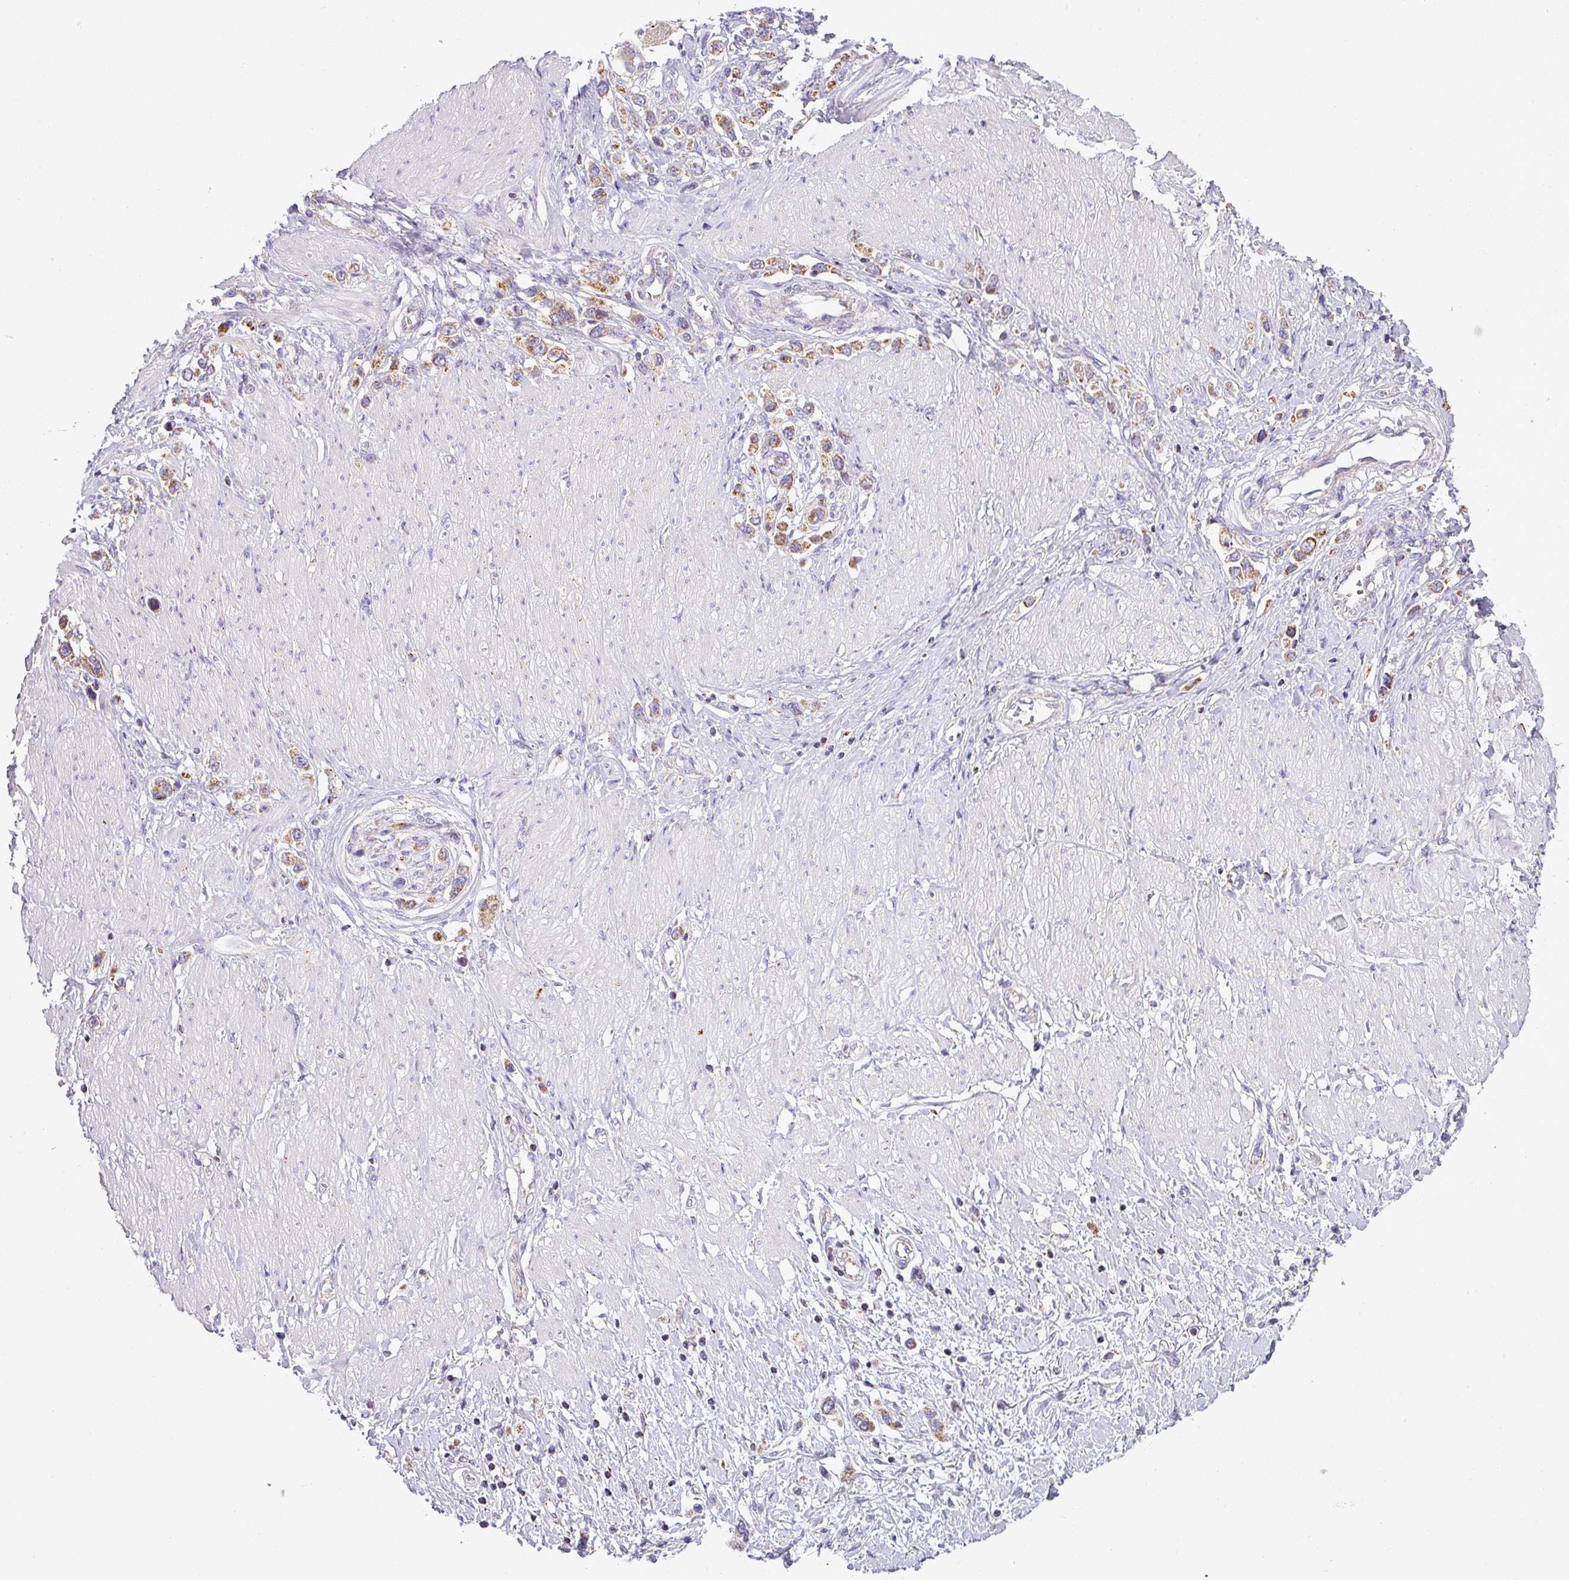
{"staining": {"intensity": "moderate", "quantity": ">75%", "location": "cytoplasmic/membranous"}, "tissue": "stomach cancer", "cell_type": "Tumor cells", "image_type": "cancer", "snomed": [{"axis": "morphology", "description": "Normal tissue, NOS"}, {"axis": "morphology", "description": "Adenocarcinoma, NOS"}, {"axis": "topography", "description": "Stomach, upper"}, {"axis": "topography", "description": "Stomach"}], "caption": "Moderate cytoplasmic/membranous protein staining is seen in approximately >75% of tumor cells in stomach cancer.", "gene": "ZNF81", "patient": {"sex": "female", "age": 65}}